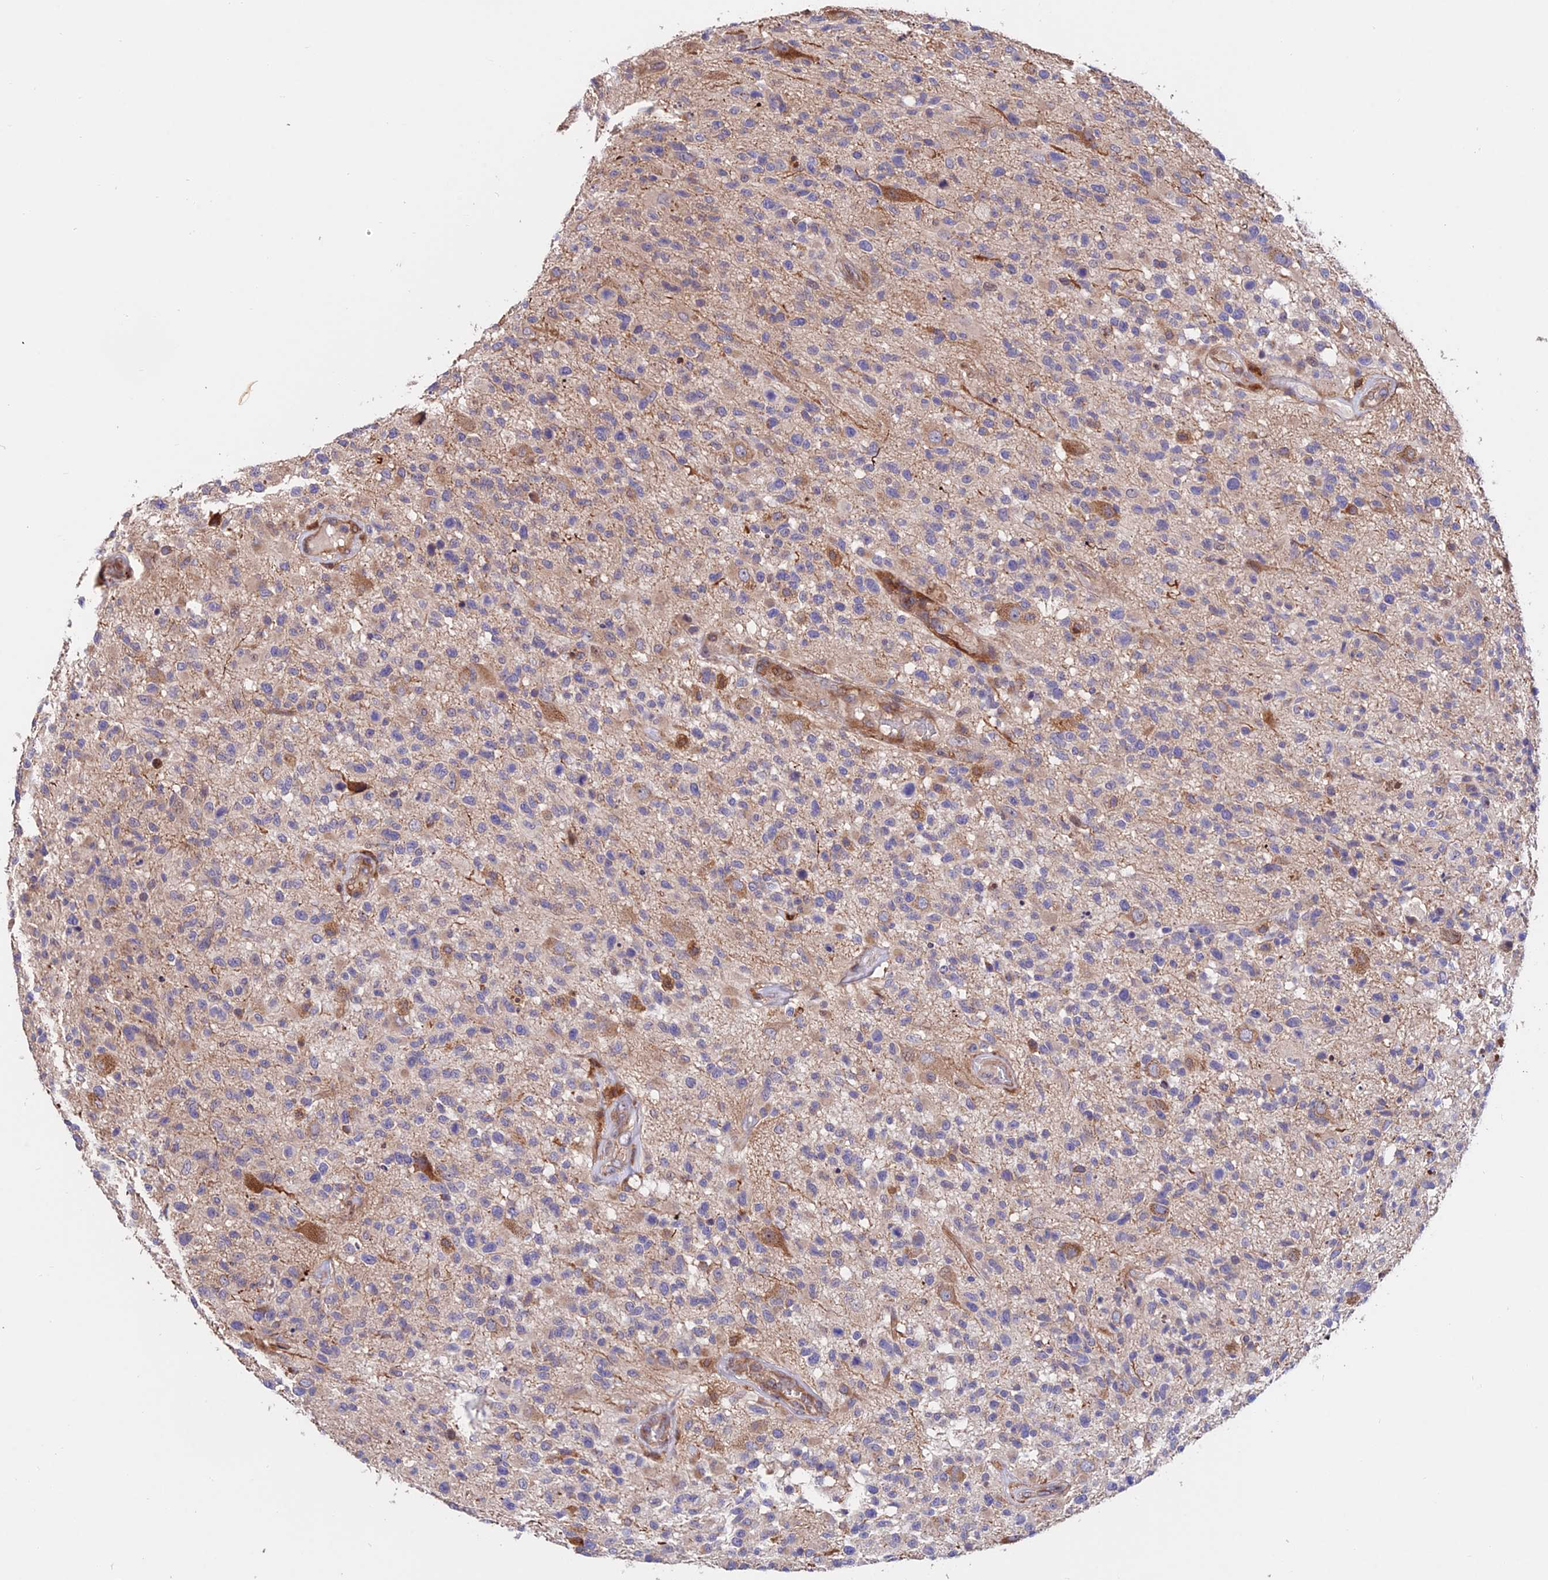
{"staining": {"intensity": "negative", "quantity": "none", "location": "none"}, "tissue": "glioma", "cell_type": "Tumor cells", "image_type": "cancer", "snomed": [{"axis": "morphology", "description": "Glioma, malignant, High grade"}, {"axis": "morphology", "description": "Glioblastoma, NOS"}, {"axis": "topography", "description": "Brain"}], "caption": "IHC of glioblastoma reveals no positivity in tumor cells. Brightfield microscopy of IHC stained with DAB (3,3'-diaminobenzidine) (brown) and hematoxylin (blue), captured at high magnification.", "gene": "CDC37L1", "patient": {"sex": "male", "age": 60}}